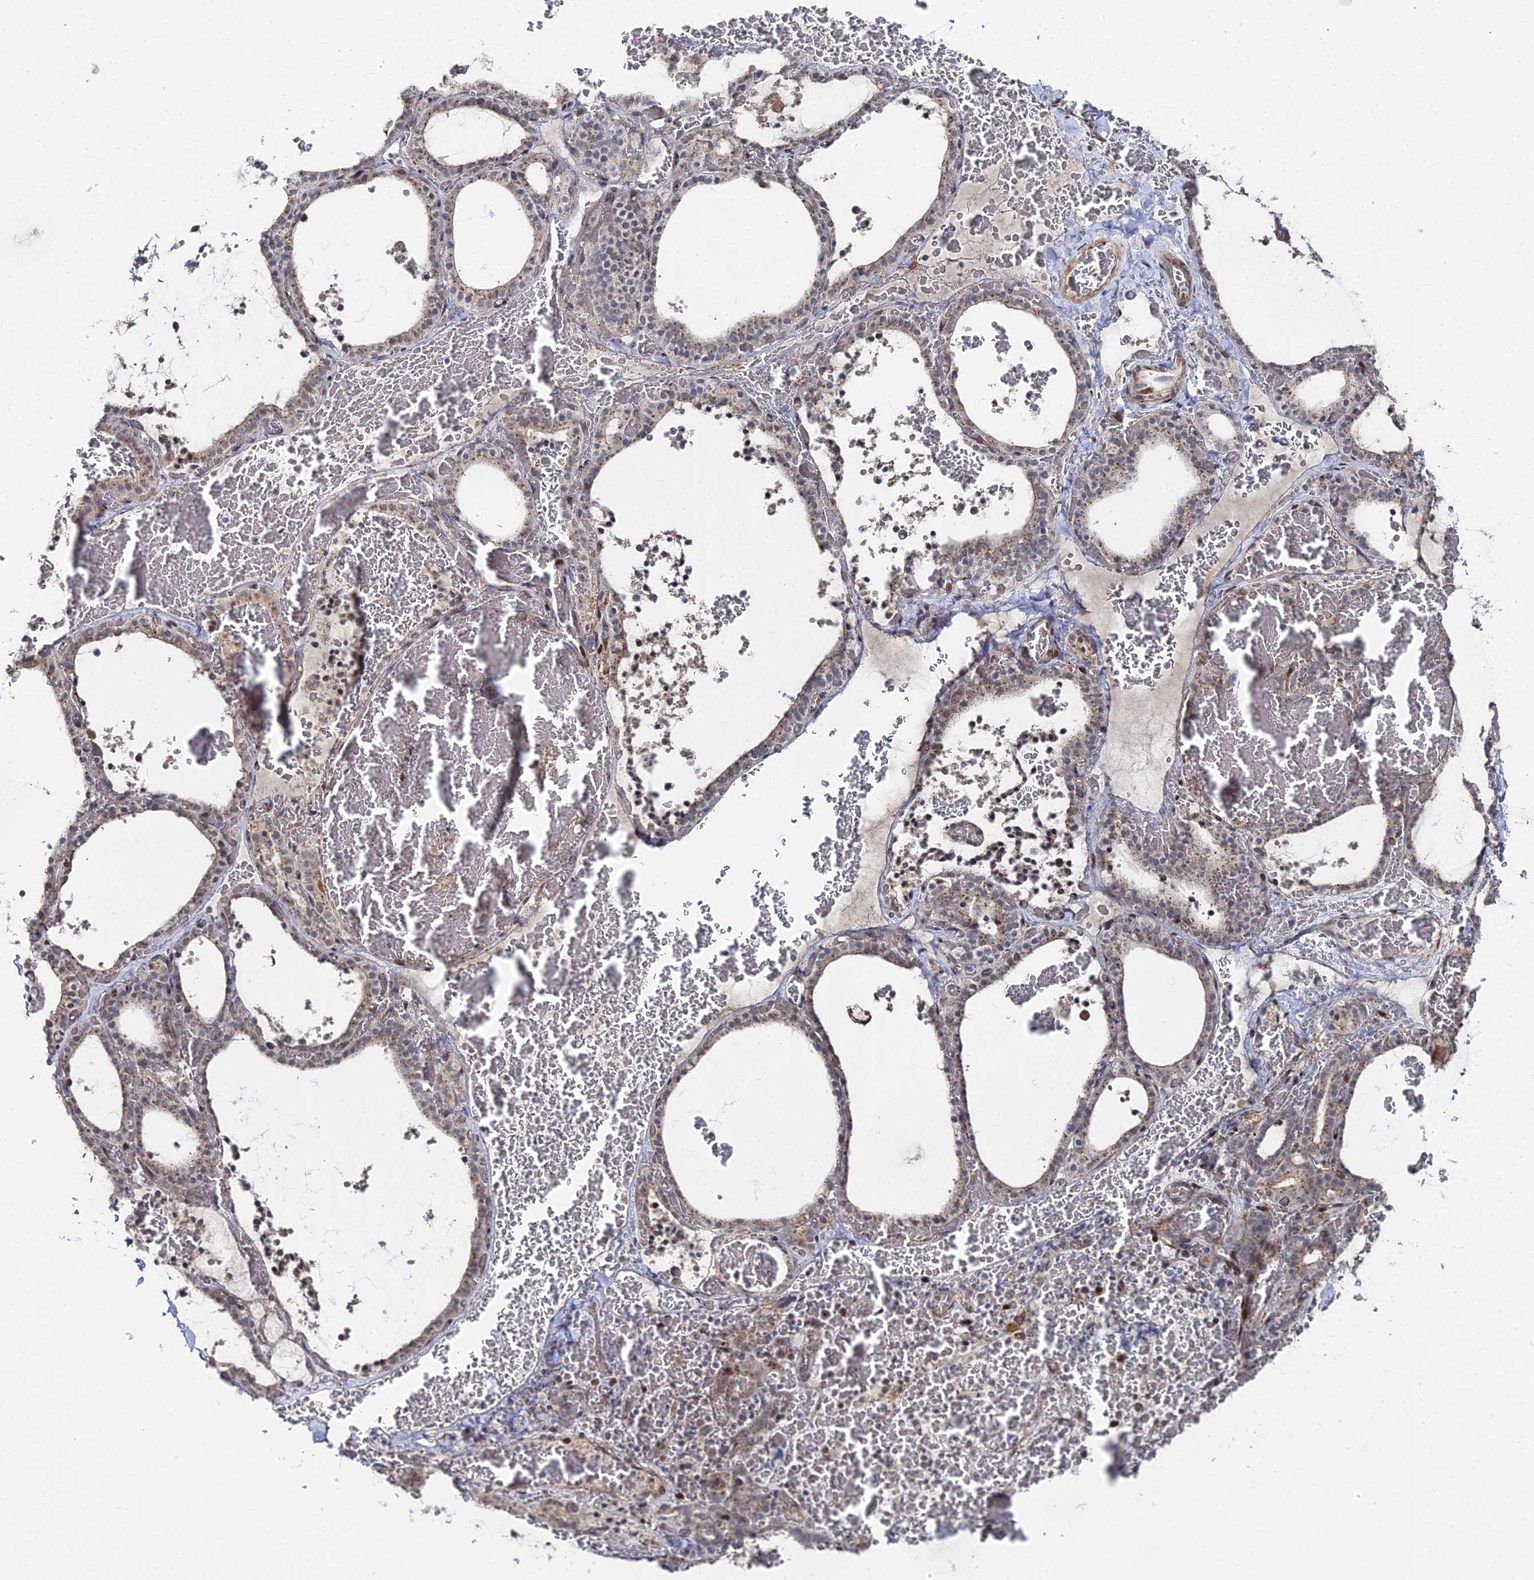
{"staining": {"intensity": "weak", "quantity": "25%-75%", "location": "cytoplasmic/membranous"}, "tissue": "thyroid gland", "cell_type": "Glandular cells", "image_type": "normal", "snomed": [{"axis": "morphology", "description": "Normal tissue, NOS"}, {"axis": "topography", "description": "Thyroid gland"}], "caption": "An IHC histopathology image of normal tissue is shown. Protein staining in brown shows weak cytoplasmic/membranous positivity in thyroid gland within glandular cells. The staining was performed using DAB to visualize the protein expression in brown, while the nuclei were stained in blue with hematoxylin (Magnification: 20x).", "gene": "SGMS1", "patient": {"sex": "female", "age": 39}}